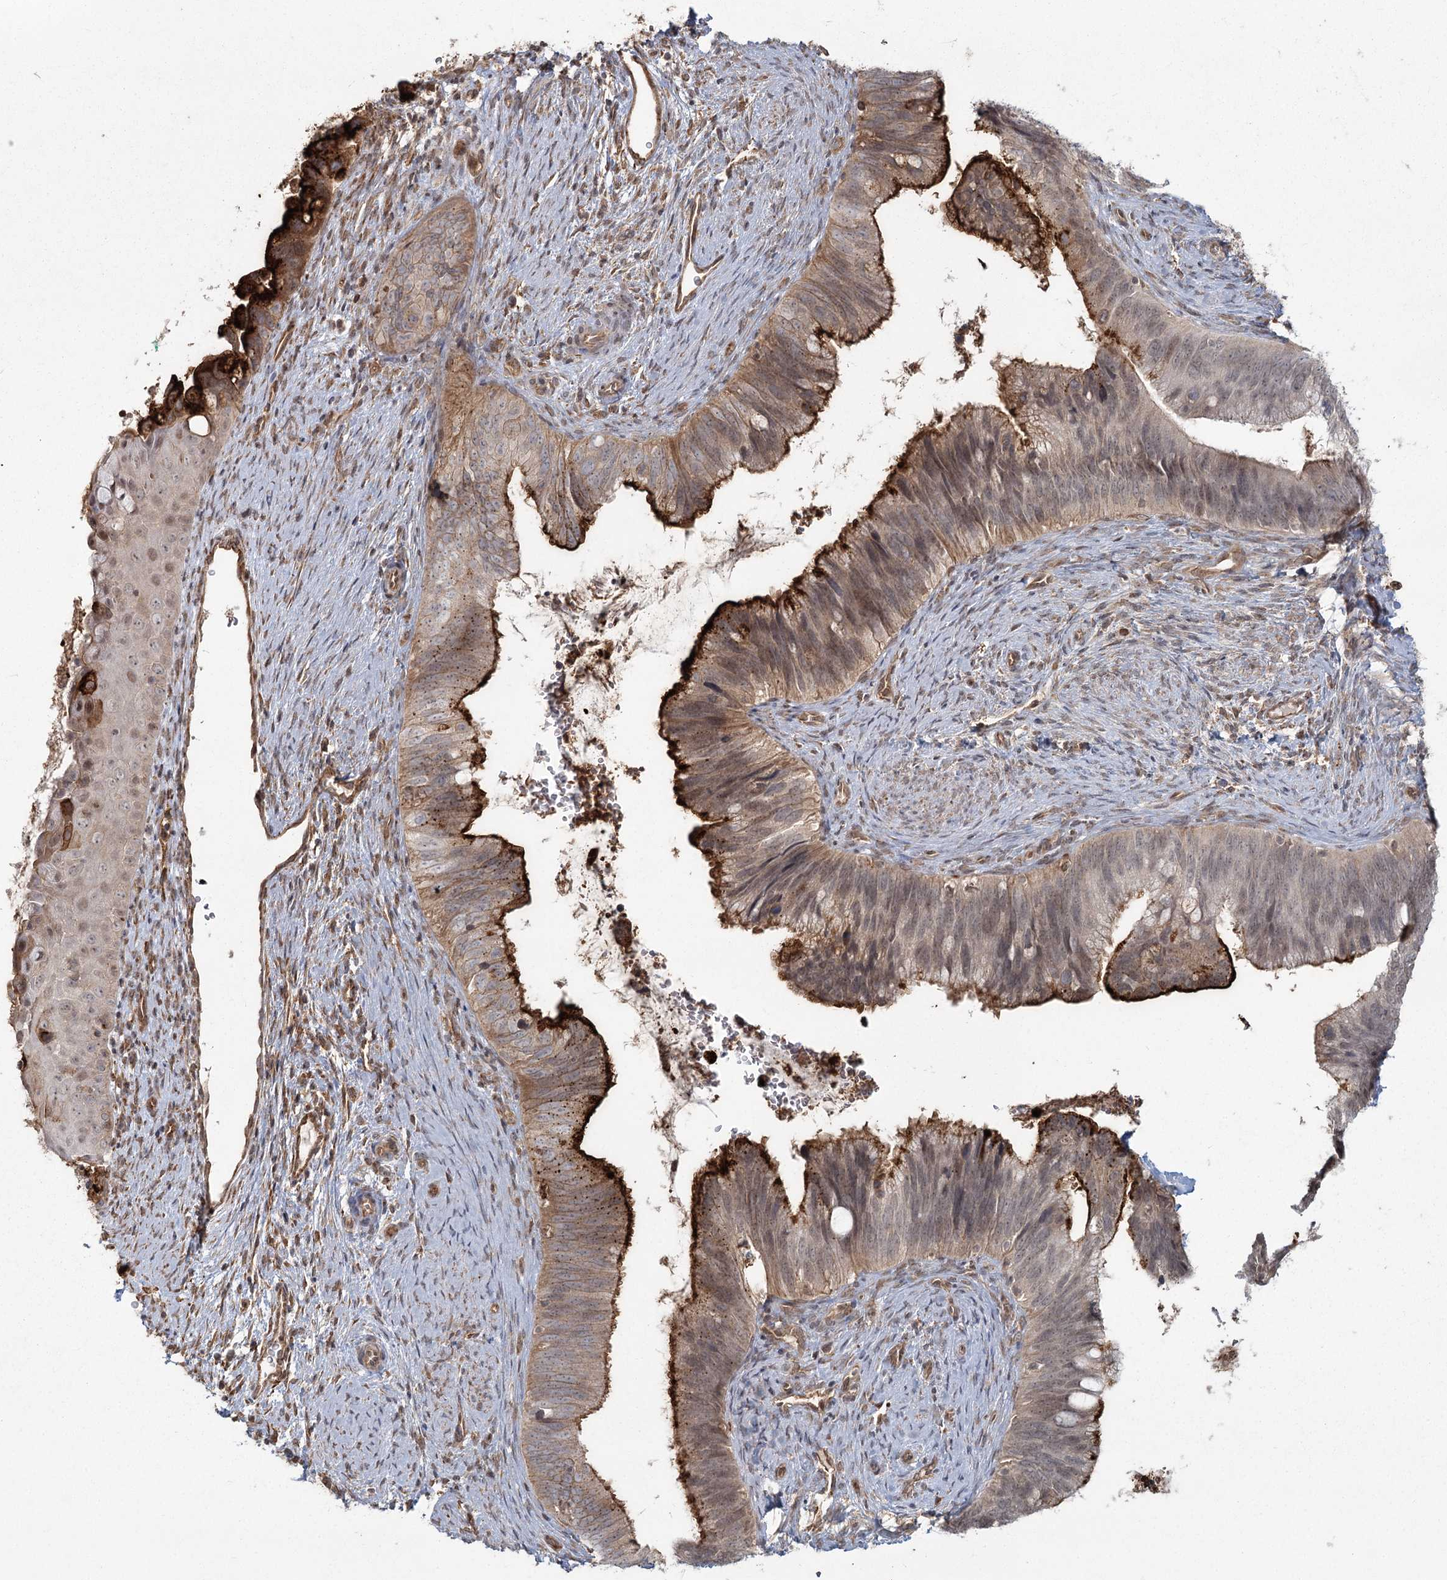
{"staining": {"intensity": "strong", "quantity": "25%-75%", "location": "cytoplasmic/membranous"}, "tissue": "cervical cancer", "cell_type": "Tumor cells", "image_type": "cancer", "snomed": [{"axis": "morphology", "description": "Adenocarcinoma, NOS"}, {"axis": "topography", "description": "Cervix"}], "caption": "Immunohistochemical staining of adenocarcinoma (cervical) displays high levels of strong cytoplasmic/membranous protein positivity in about 25%-75% of tumor cells. The protein is shown in brown color, while the nuclei are stained blue.", "gene": "AP2M1", "patient": {"sex": "female", "age": 42}}